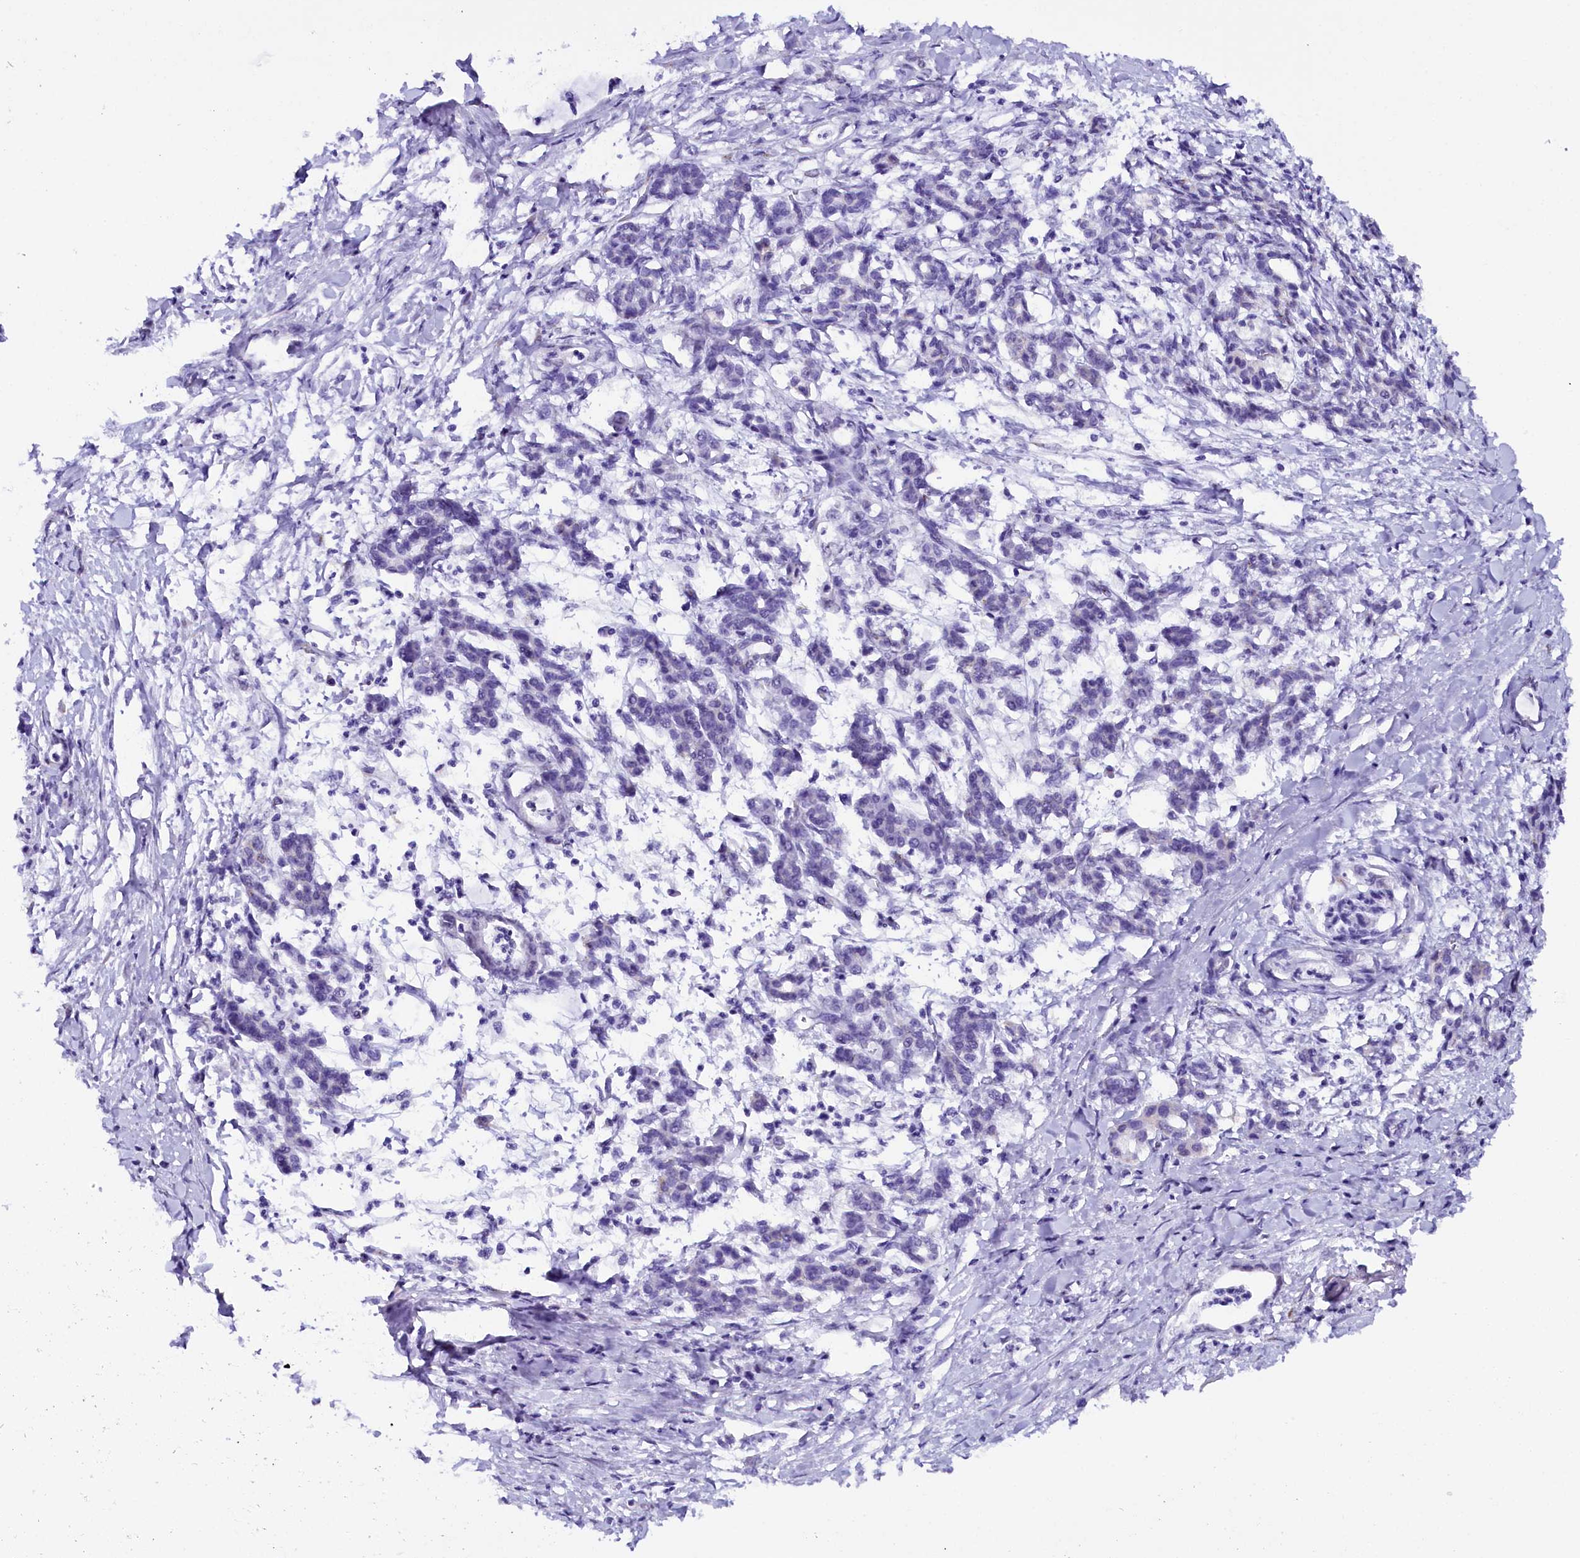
{"staining": {"intensity": "negative", "quantity": "none", "location": "none"}, "tissue": "pancreatic cancer", "cell_type": "Tumor cells", "image_type": "cancer", "snomed": [{"axis": "morphology", "description": "Adenocarcinoma, NOS"}, {"axis": "topography", "description": "Pancreas"}], "caption": "Immunohistochemistry micrograph of human pancreatic adenocarcinoma stained for a protein (brown), which demonstrates no positivity in tumor cells. (Stains: DAB (3,3'-diaminobenzidine) immunohistochemistry (IHC) with hematoxylin counter stain, Microscopy: brightfield microscopy at high magnification).", "gene": "NCBP1", "patient": {"sex": "female", "age": 55}}